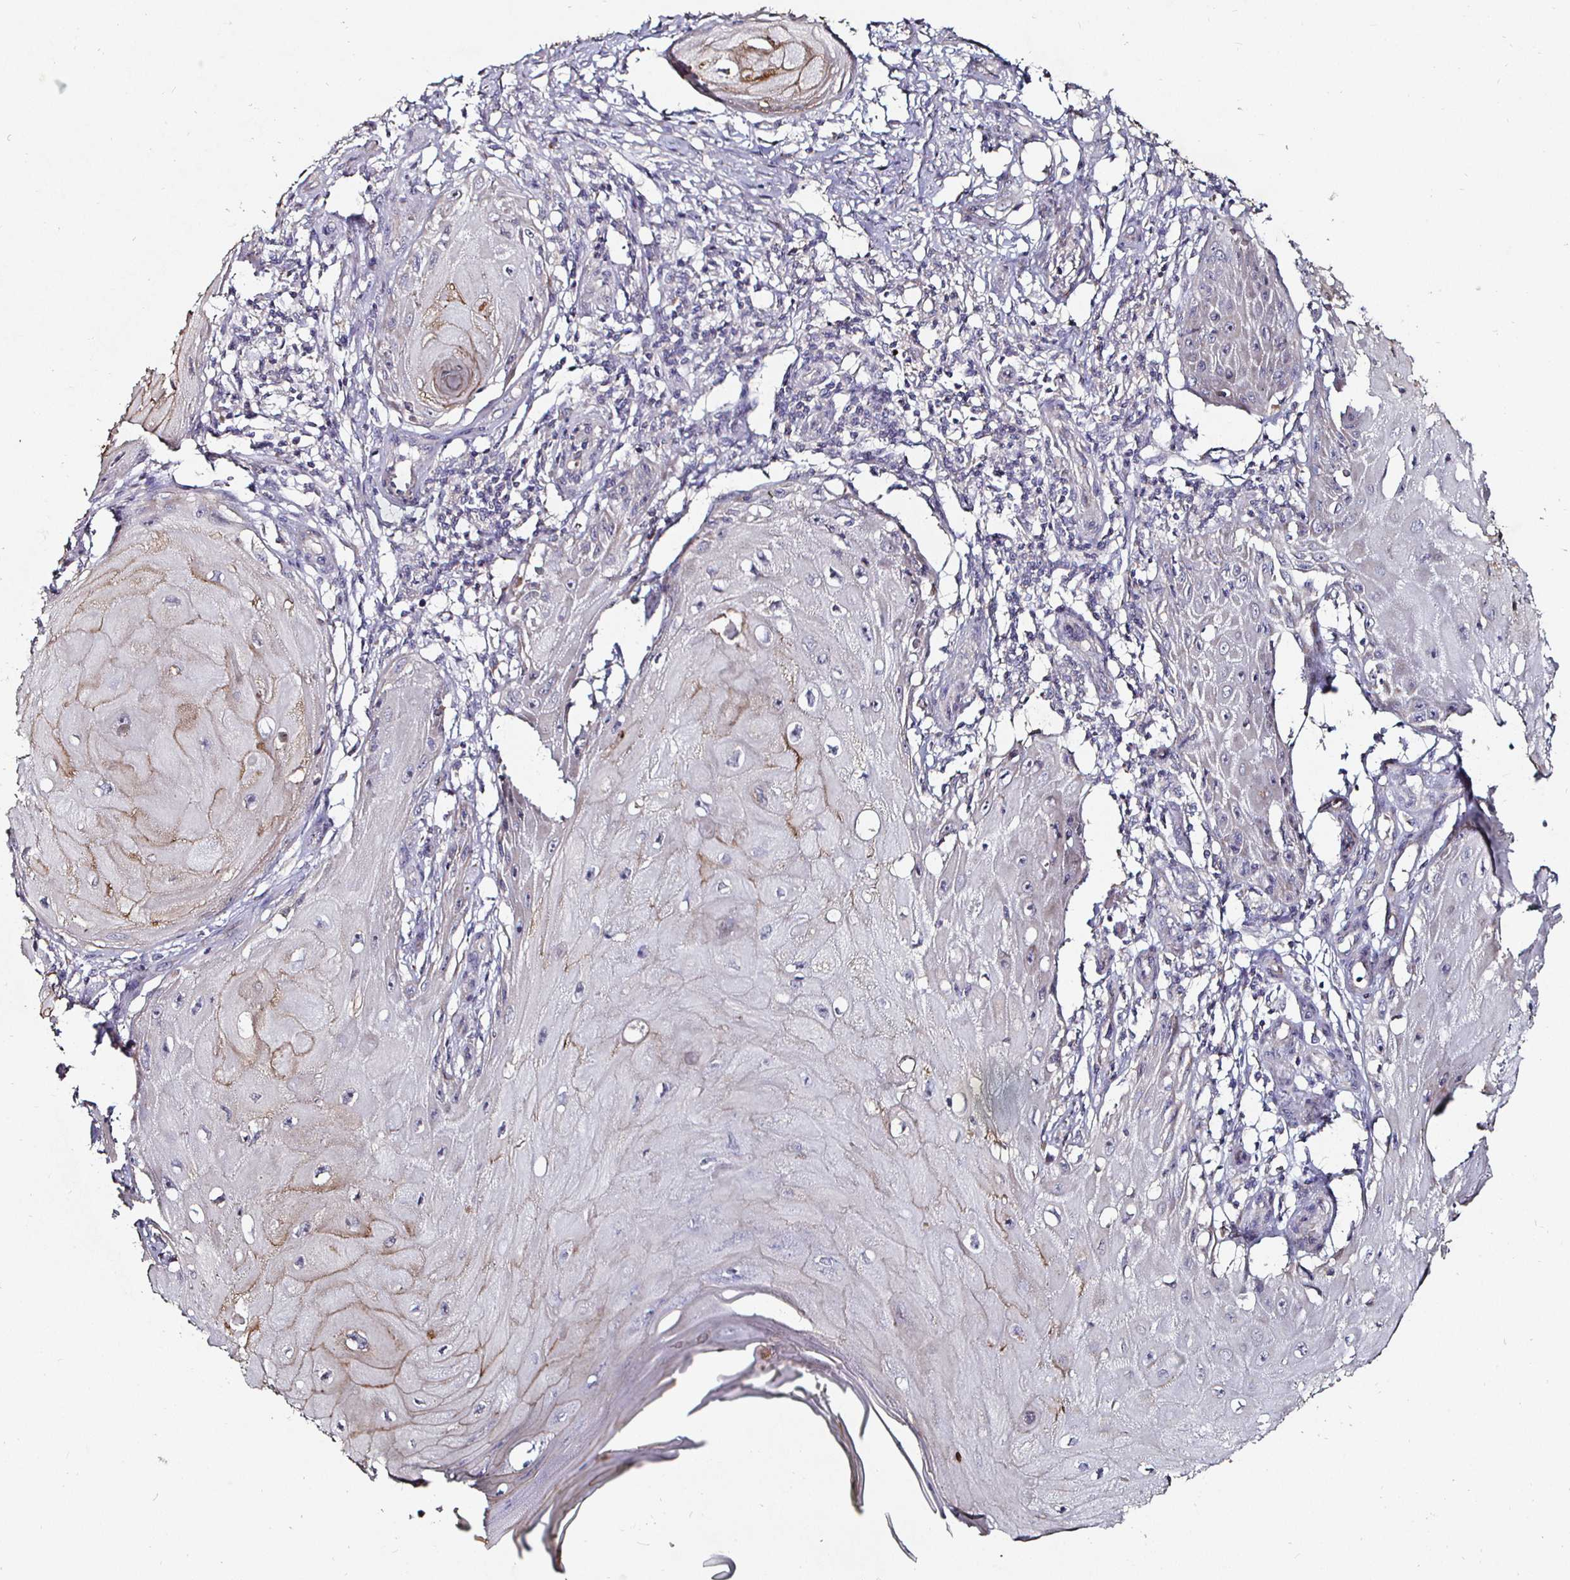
{"staining": {"intensity": "moderate", "quantity": "<25%", "location": "cytoplasmic/membranous"}, "tissue": "skin cancer", "cell_type": "Tumor cells", "image_type": "cancer", "snomed": [{"axis": "morphology", "description": "Squamous cell carcinoma, NOS"}, {"axis": "topography", "description": "Skin"}], "caption": "Protein analysis of skin squamous cell carcinoma tissue shows moderate cytoplasmic/membranous positivity in about <25% of tumor cells. (DAB = brown stain, brightfield microscopy at high magnification).", "gene": "NRSN1", "patient": {"sex": "female", "age": 77}}